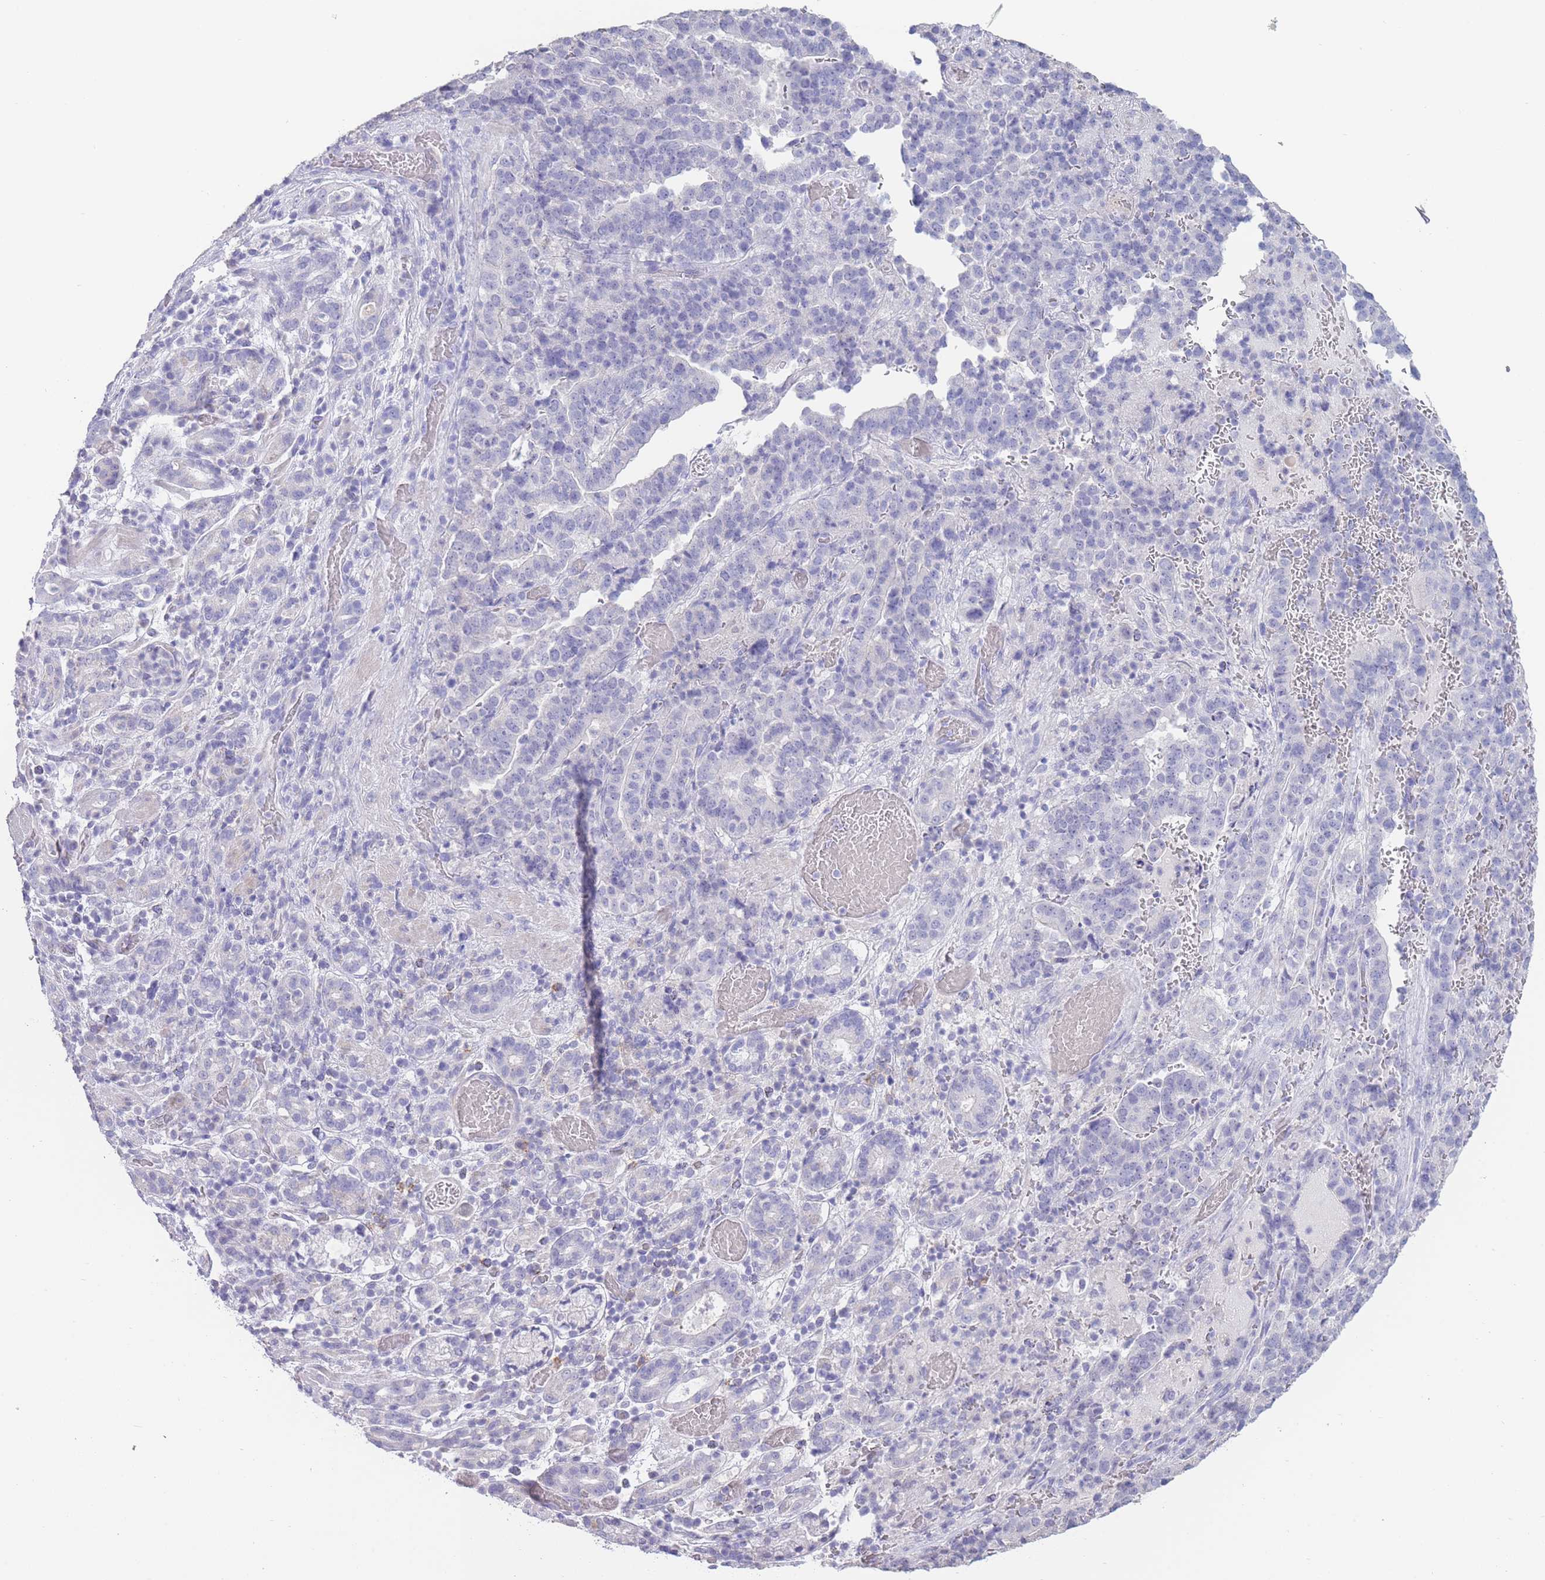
{"staining": {"intensity": "negative", "quantity": "none", "location": "none"}, "tissue": "stomach cancer", "cell_type": "Tumor cells", "image_type": "cancer", "snomed": [{"axis": "morphology", "description": "Adenocarcinoma, NOS"}, {"axis": "topography", "description": "Stomach"}], "caption": "DAB immunohistochemical staining of stomach adenocarcinoma shows no significant staining in tumor cells.", "gene": "CD37", "patient": {"sex": "male", "age": 48}}